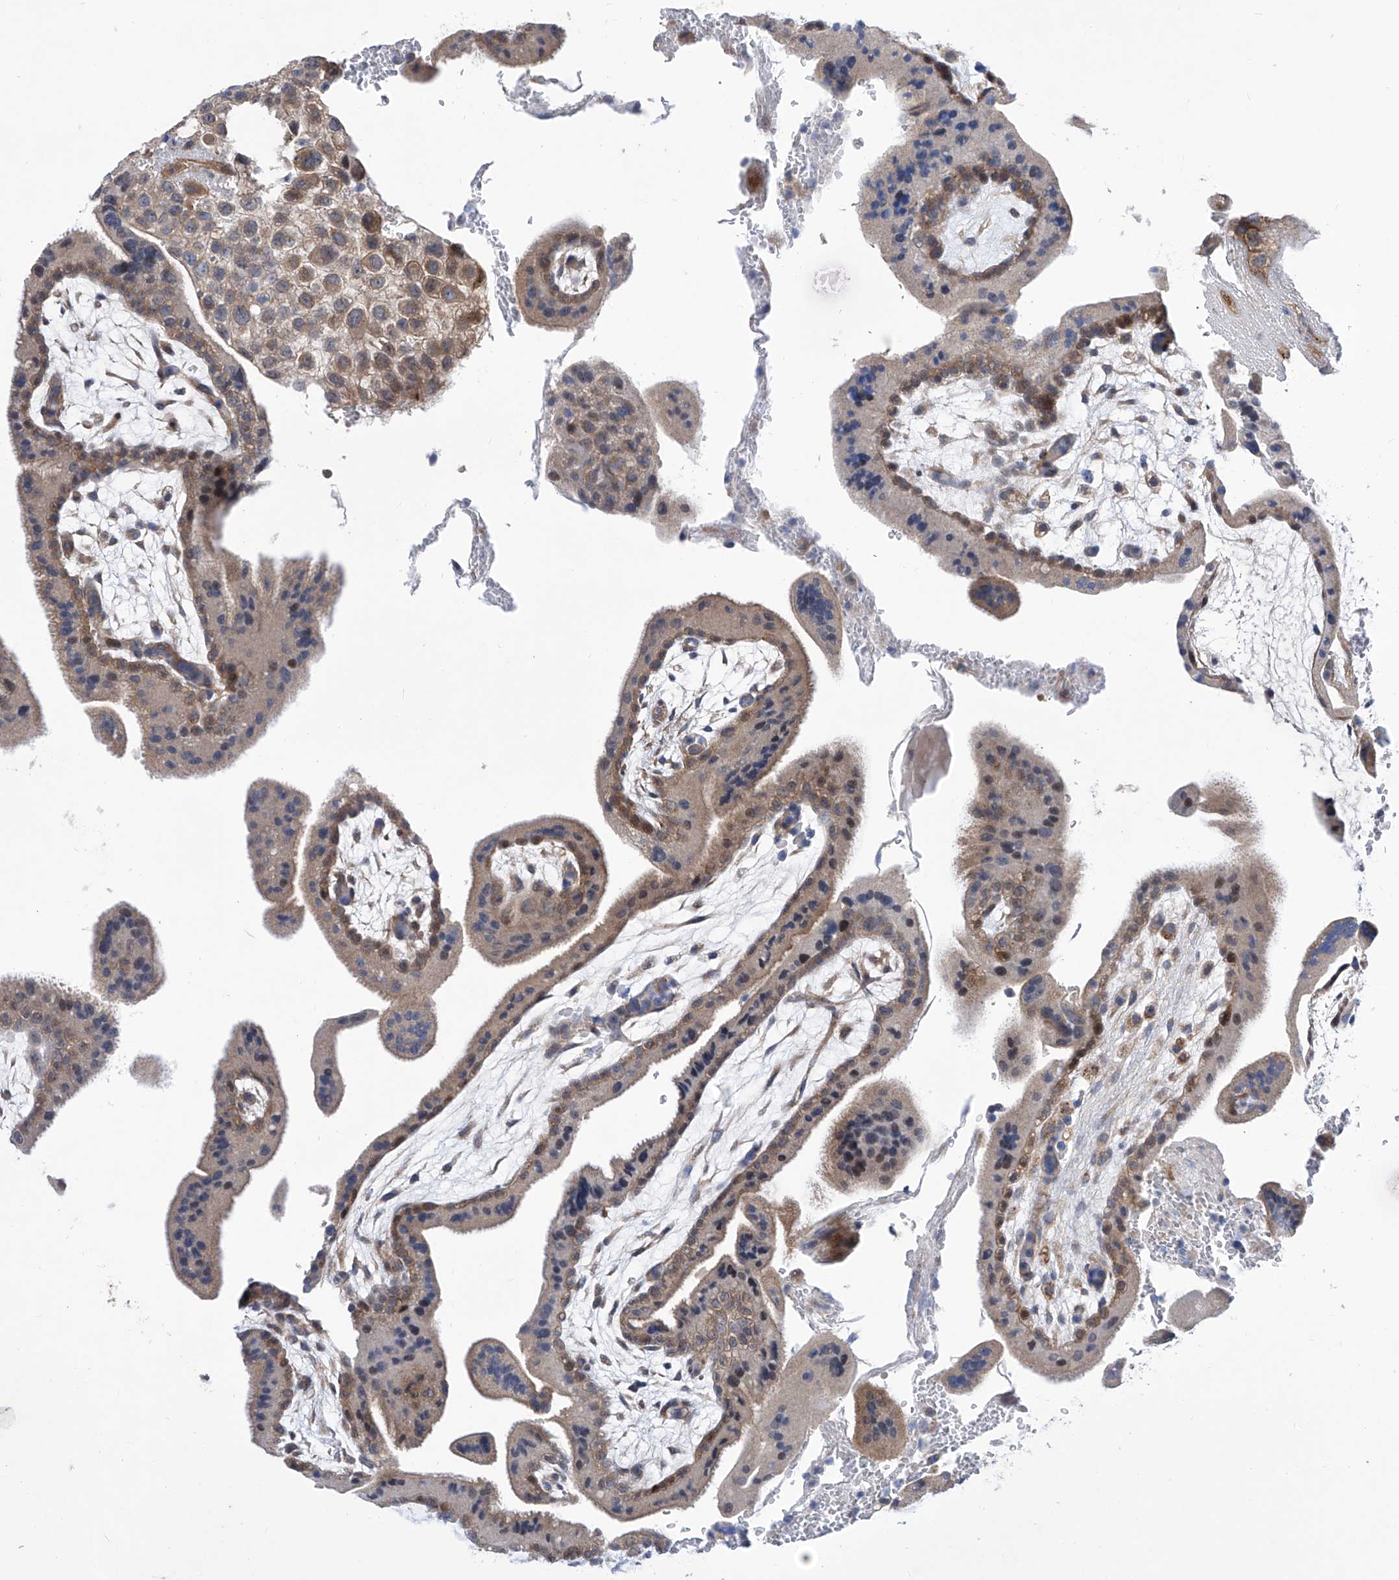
{"staining": {"intensity": "negative", "quantity": "none", "location": "none"}, "tissue": "placenta", "cell_type": "Decidual cells", "image_type": "normal", "snomed": [{"axis": "morphology", "description": "Normal tissue, NOS"}, {"axis": "topography", "description": "Placenta"}], "caption": "Protein analysis of benign placenta shows no significant staining in decidual cells.", "gene": "SRBD1", "patient": {"sex": "female", "age": 35}}